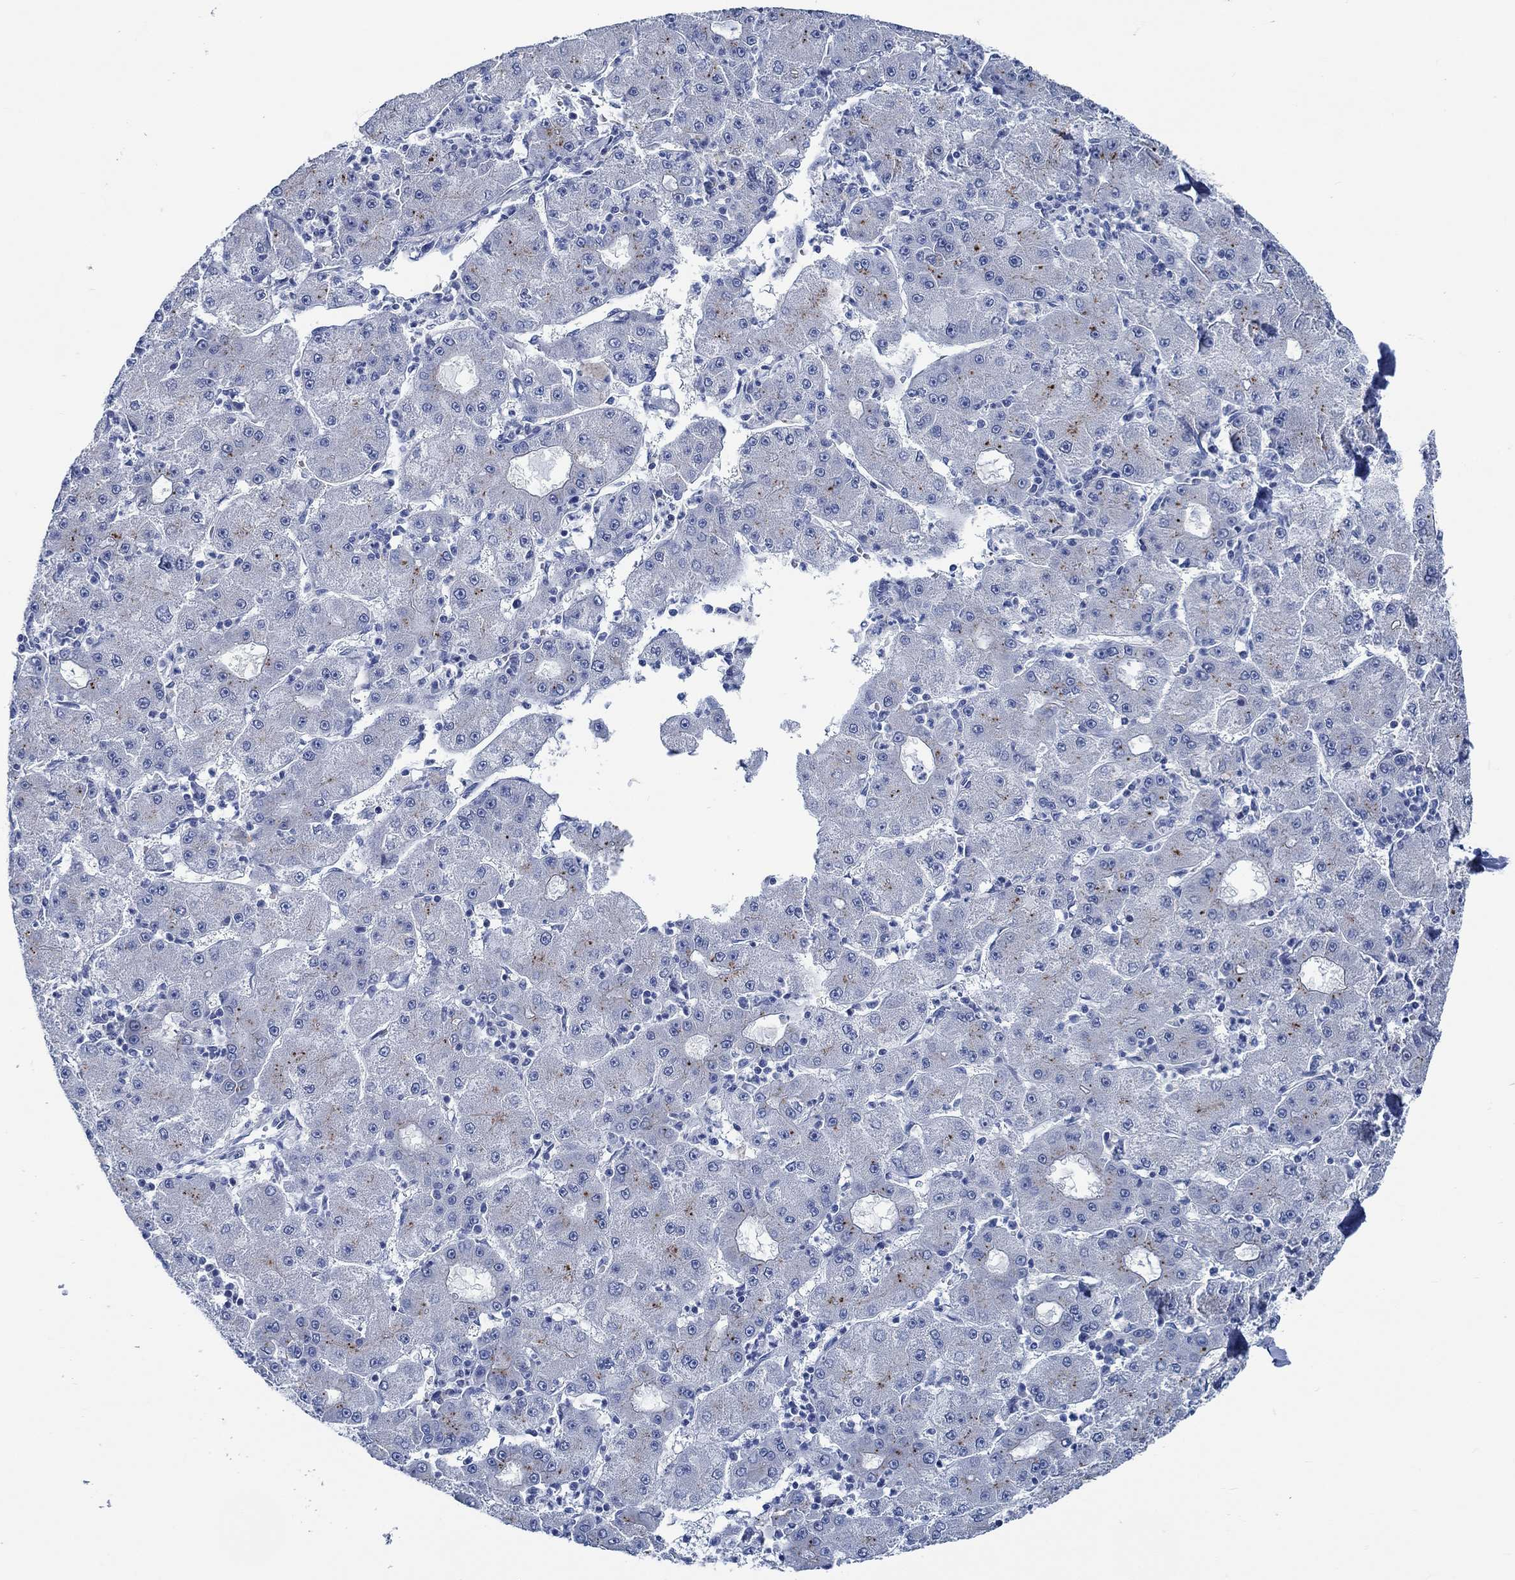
{"staining": {"intensity": "negative", "quantity": "none", "location": "none"}, "tissue": "liver cancer", "cell_type": "Tumor cells", "image_type": "cancer", "snomed": [{"axis": "morphology", "description": "Carcinoma, Hepatocellular, NOS"}, {"axis": "topography", "description": "Liver"}], "caption": "There is no significant expression in tumor cells of liver cancer (hepatocellular carcinoma).", "gene": "SVEP1", "patient": {"sex": "male", "age": 73}}